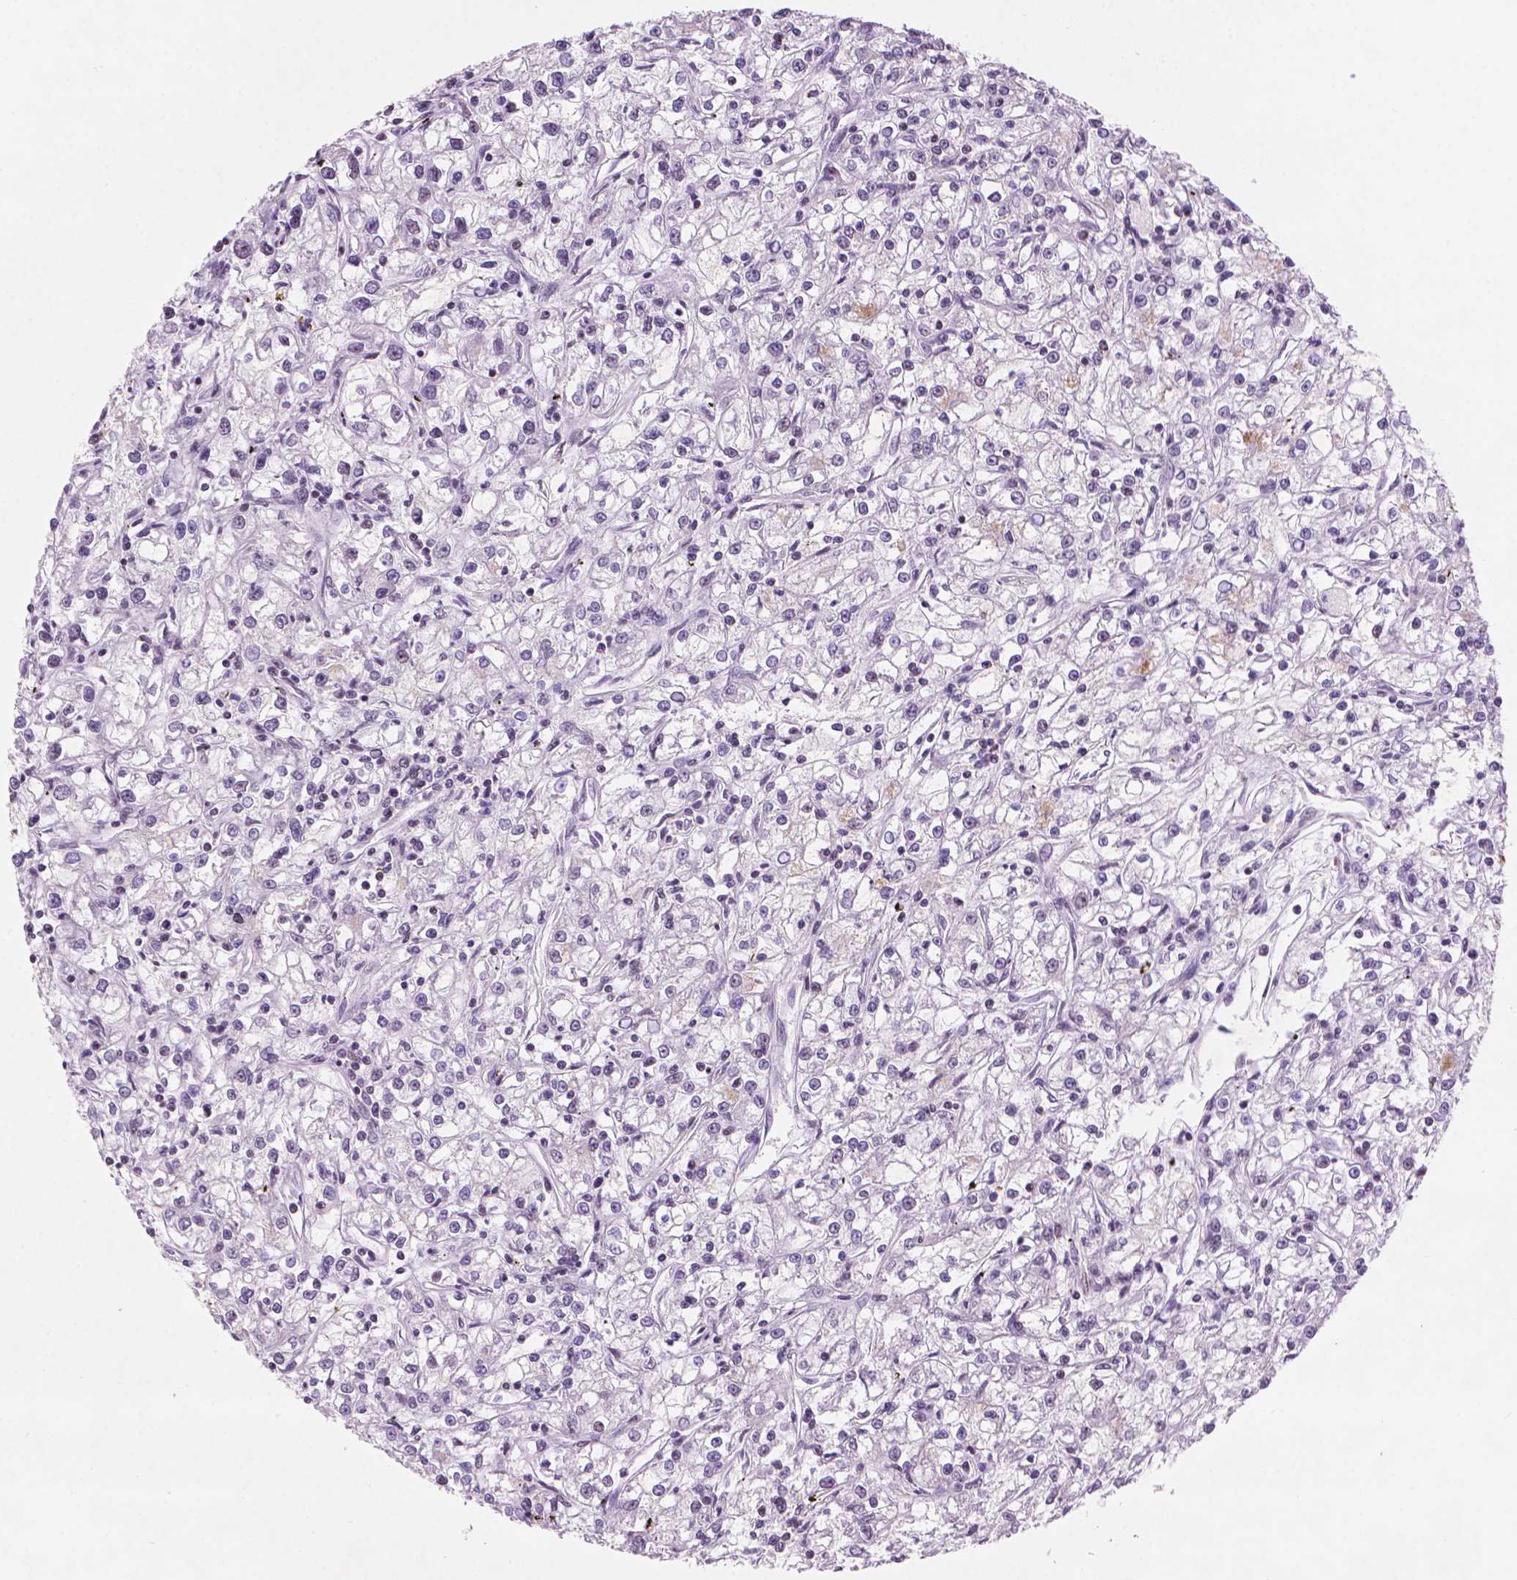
{"staining": {"intensity": "moderate", "quantity": "25%-75%", "location": "nuclear"}, "tissue": "renal cancer", "cell_type": "Tumor cells", "image_type": "cancer", "snomed": [{"axis": "morphology", "description": "Adenocarcinoma, NOS"}, {"axis": "topography", "description": "Kidney"}], "caption": "Tumor cells reveal medium levels of moderate nuclear positivity in approximately 25%-75% of cells in human renal cancer. (DAB = brown stain, brightfield microscopy at high magnification).", "gene": "RPA4", "patient": {"sex": "female", "age": 59}}